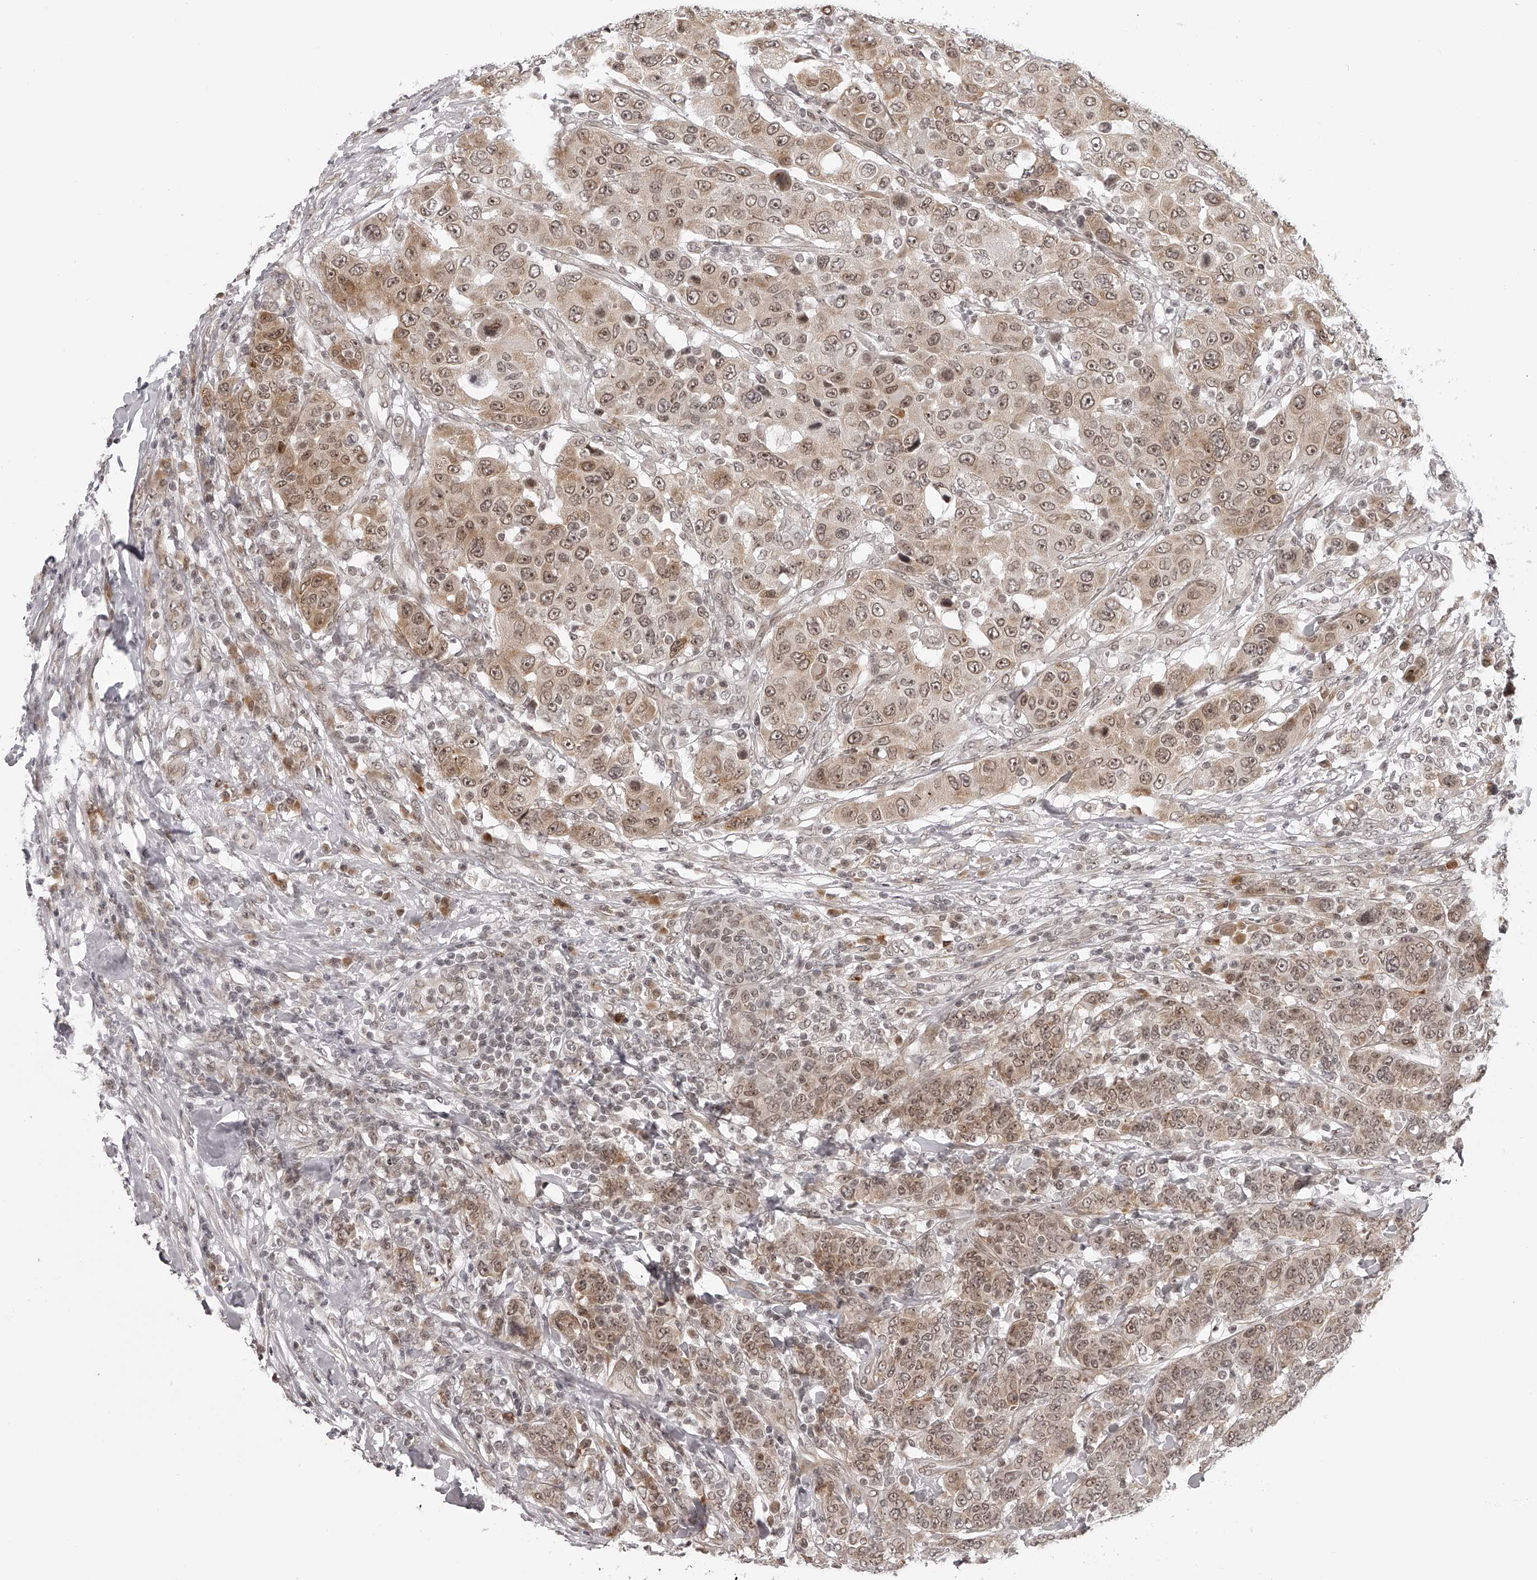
{"staining": {"intensity": "moderate", "quantity": "<25%", "location": "cytoplasmic/membranous,nuclear"}, "tissue": "breast cancer", "cell_type": "Tumor cells", "image_type": "cancer", "snomed": [{"axis": "morphology", "description": "Duct carcinoma"}, {"axis": "topography", "description": "Breast"}], "caption": "Tumor cells reveal low levels of moderate cytoplasmic/membranous and nuclear staining in approximately <25% of cells in human breast invasive ductal carcinoma.", "gene": "ODF2L", "patient": {"sex": "female", "age": 37}}